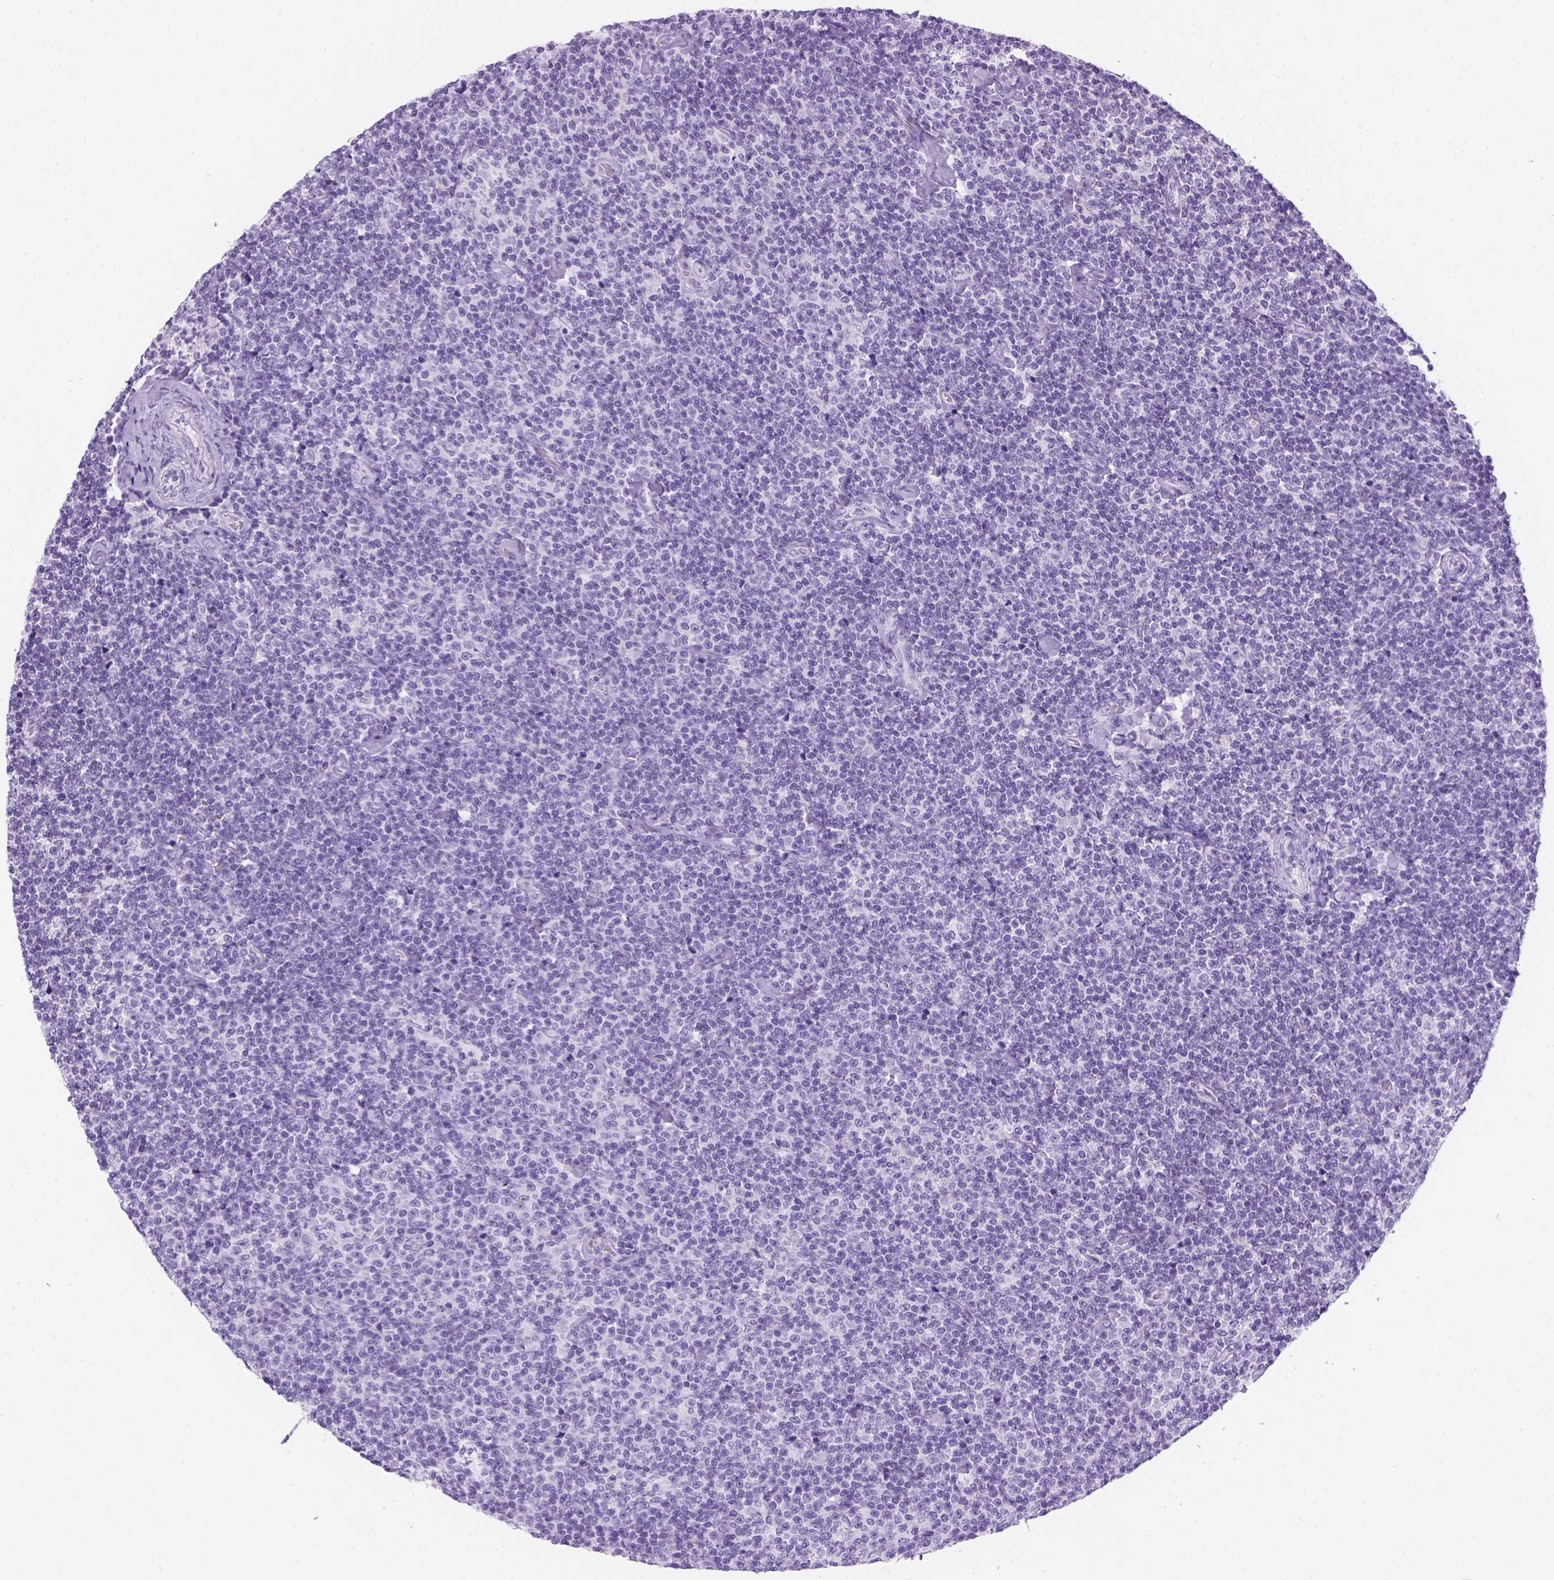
{"staining": {"intensity": "negative", "quantity": "none", "location": "none"}, "tissue": "lymphoma", "cell_type": "Tumor cells", "image_type": "cancer", "snomed": [{"axis": "morphology", "description": "Malignant lymphoma, non-Hodgkin's type, Low grade"}, {"axis": "topography", "description": "Lymph node"}], "caption": "DAB (3,3'-diaminobenzidine) immunohistochemical staining of human lymphoma exhibits no significant staining in tumor cells.", "gene": "TMEM38A", "patient": {"sex": "male", "age": 81}}